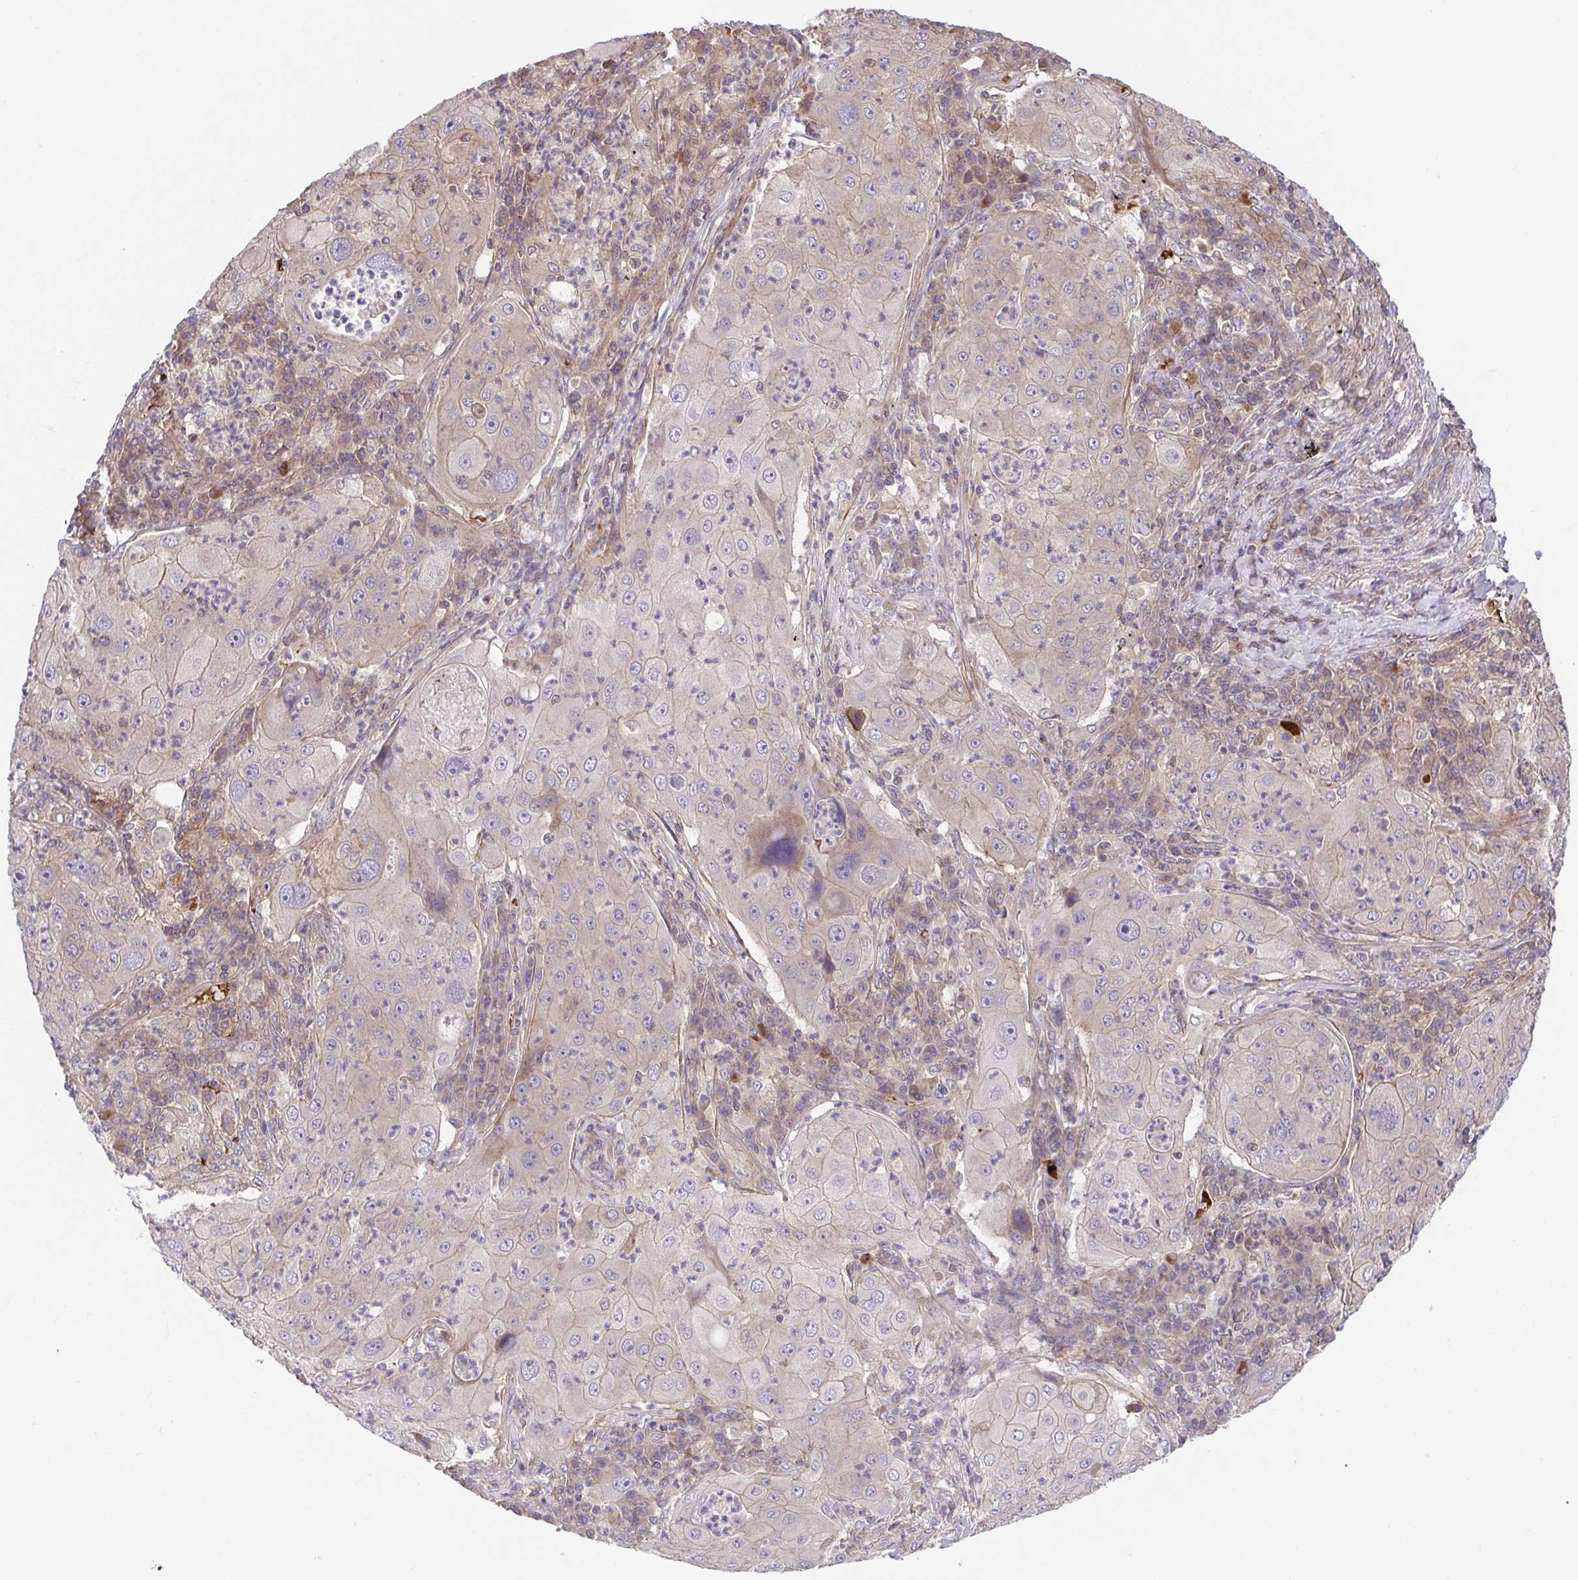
{"staining": {"intensity": "weak", "quantity": "<25%", "location": "cytoplasmic/membranous"}, "tissue": "lung cancer", "cell_type": "Tumor cells", "image_type": "cancer", "snomed": [{"axis": "morphology", "description": "Squamous cell carcinoma, NOS"}, {"axis": "topography", "description": "Lung"}], "caption": "Image shows no significant protein positivity in tumor cells of lung squamous cell carcinoma.", "gene": "IDE", "patient": {"sex": "female", "age": 59}}